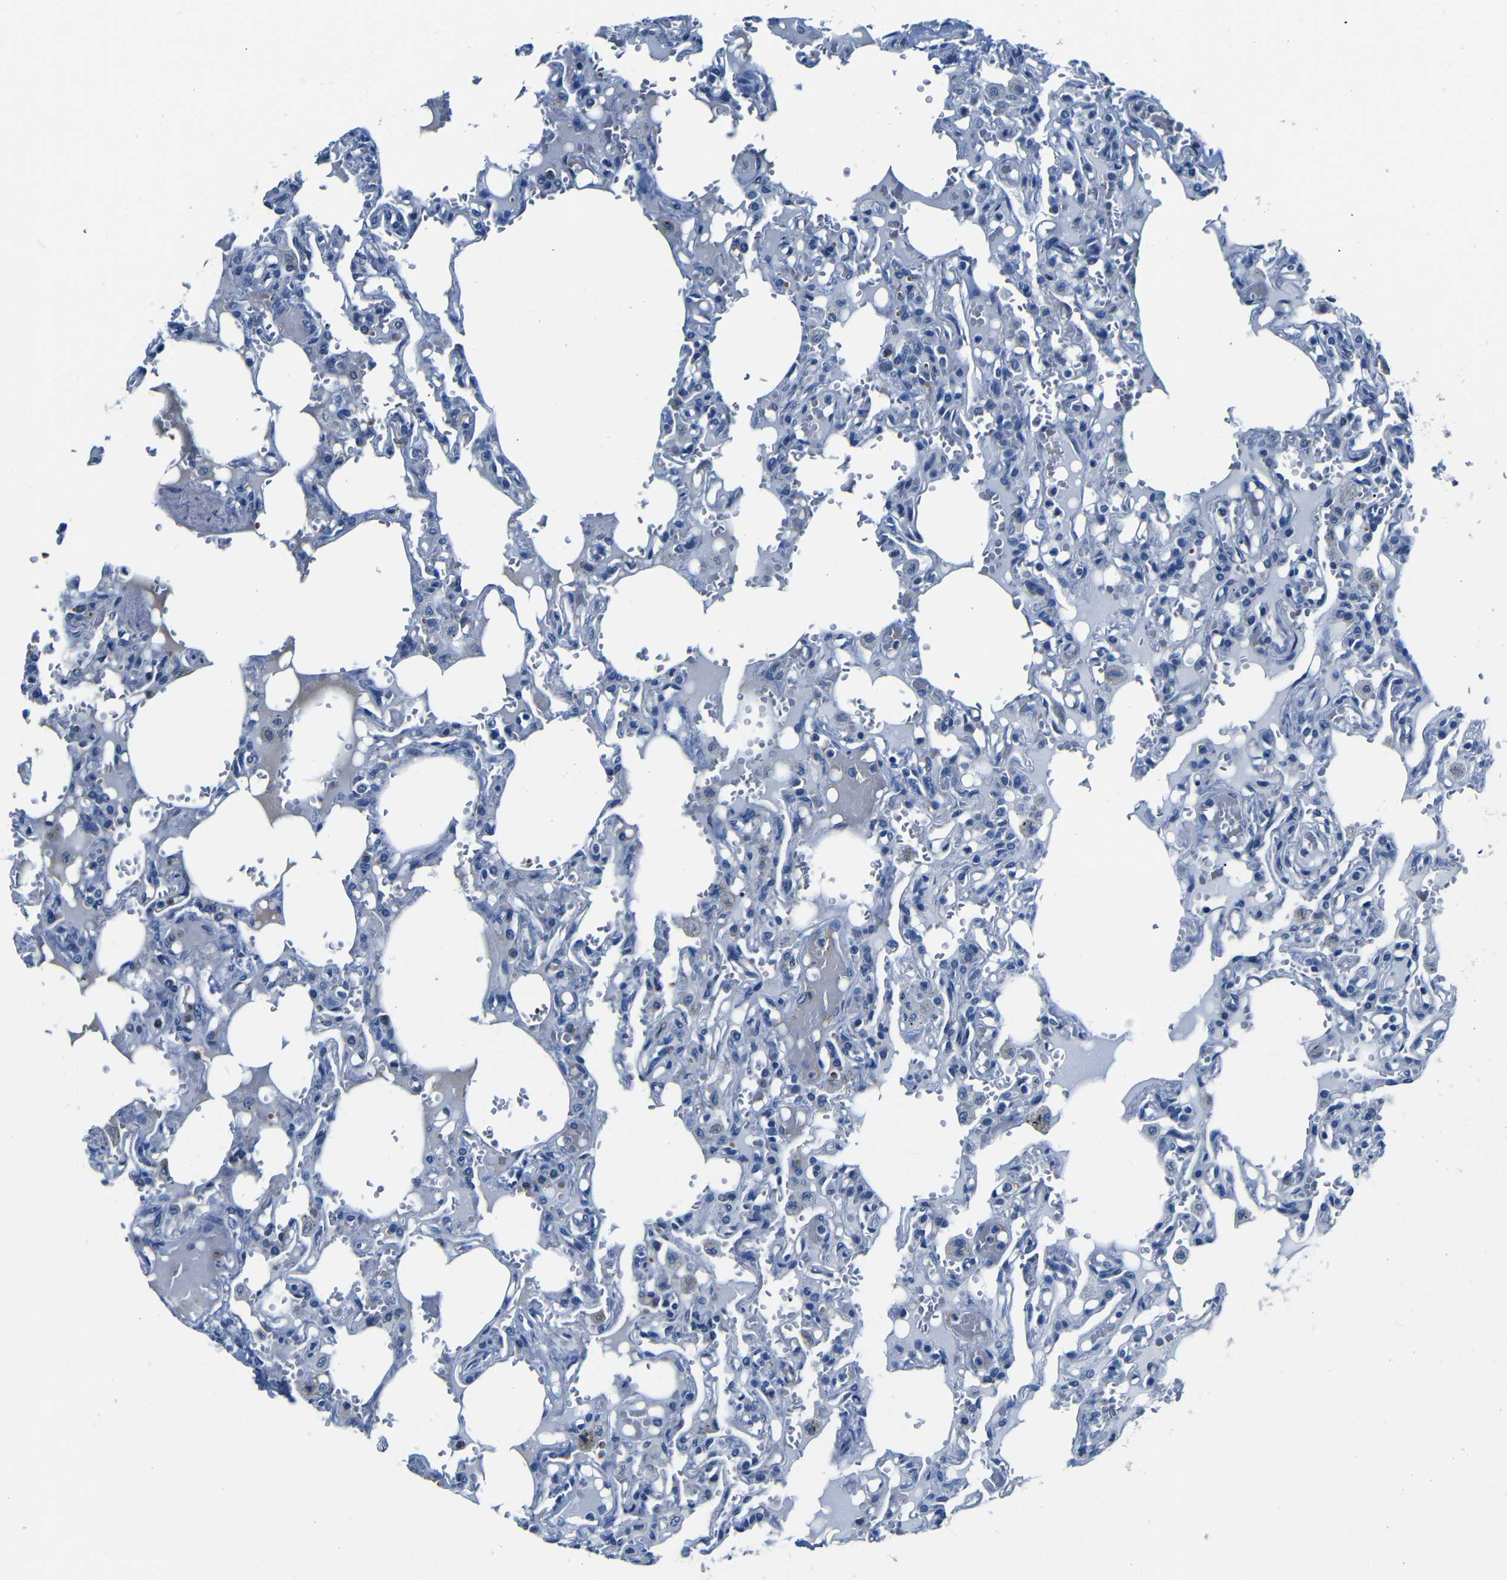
{"staining": {"intensity": "negative", "quantity": "none", "location": "none"}, "tissue": "lung", "cell_type": "Alveolar cells", "image_type": "normal", "snomed": [{"axis": "morphology", "description": "Normal tissue, NOS"}, {"axis": "topography", "description": "Lung"}], "caption": "High power microscopy photomicrograph of an immunohistochemistry histopathology image of unremarkable lung, revealing no significant positivity in alveolar cells.", "gene": "TNFAIP1", "patient": {"sex": "male", "age": 21}}